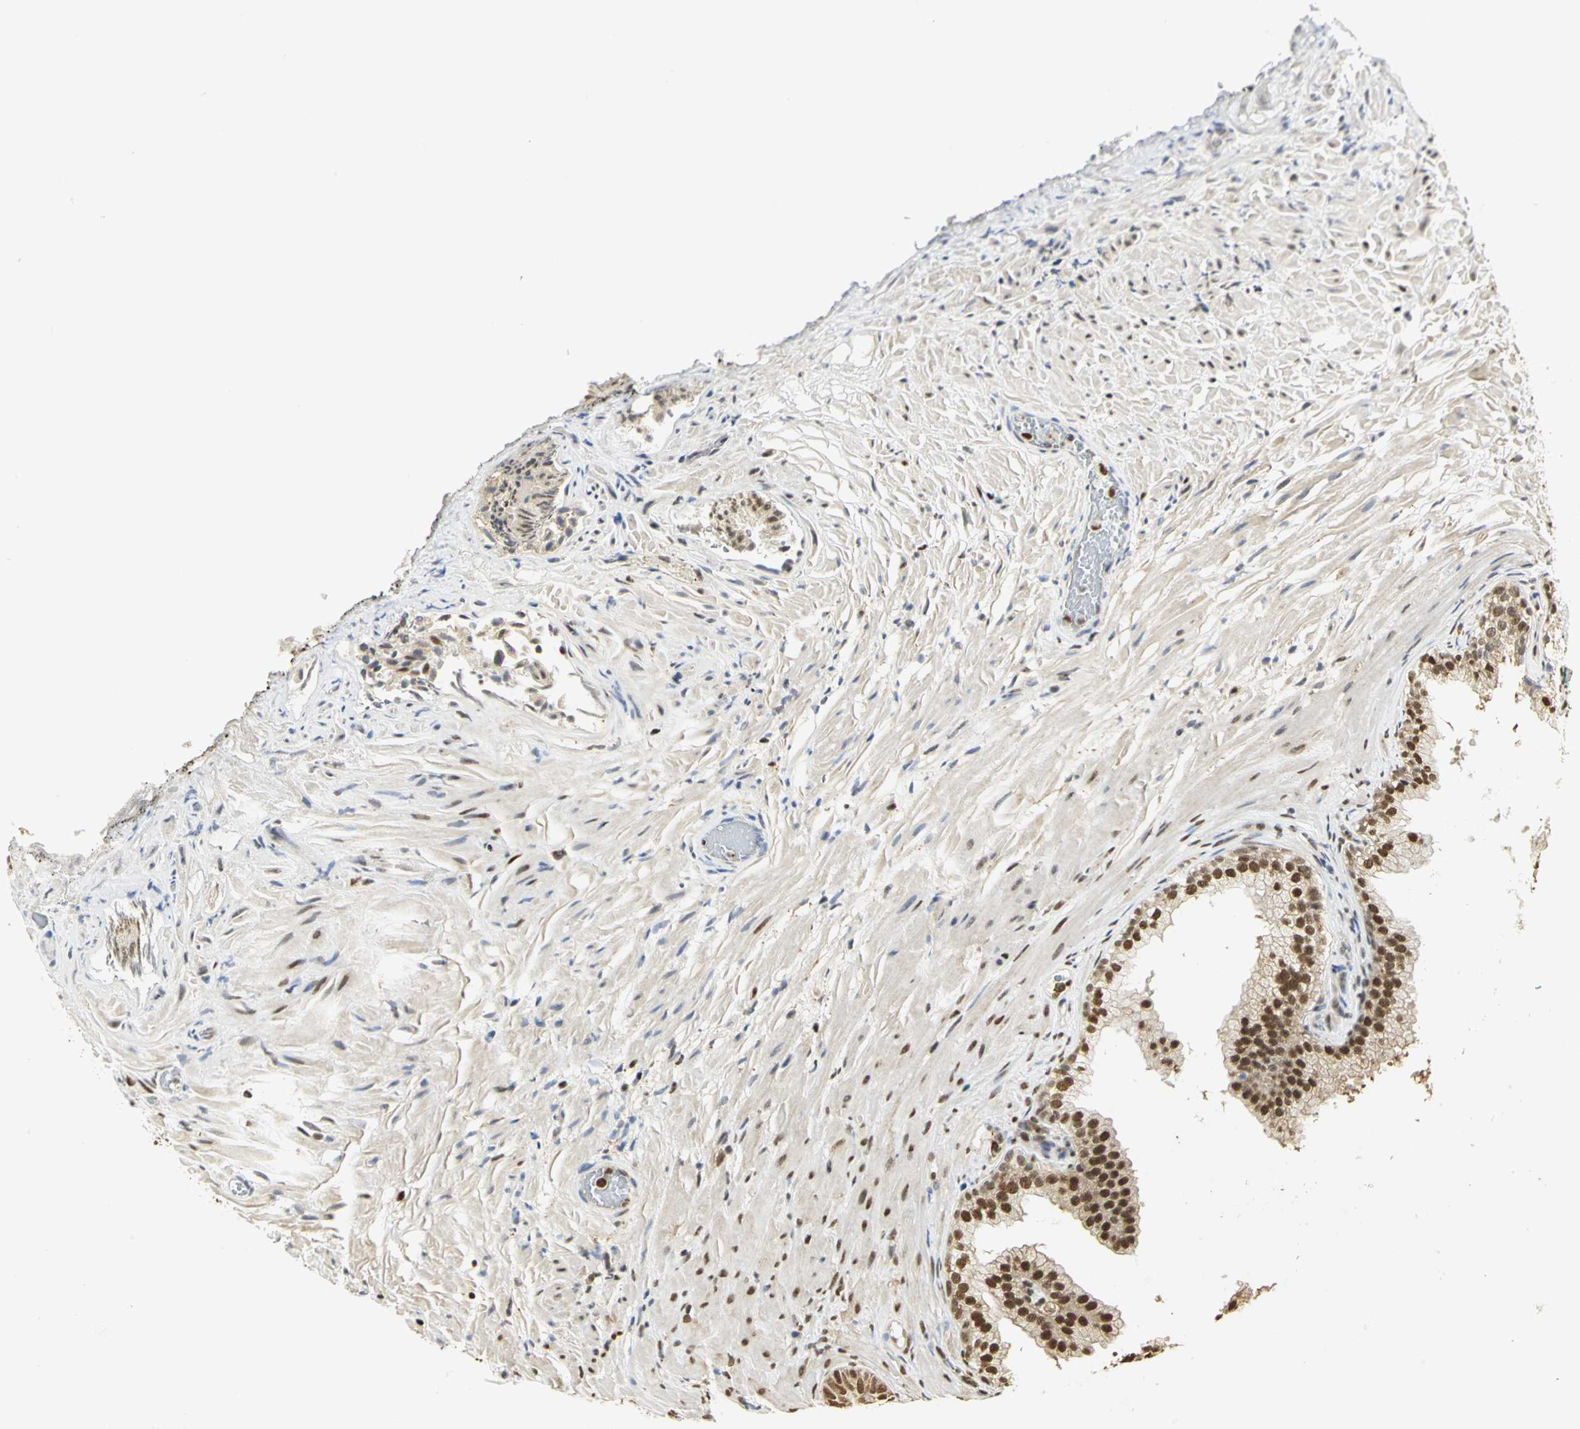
{"staining": {"intensity": "strong", "quantity": ">75%", "location": "nuclear"}, "tissue": "prostate", "cell_type": "Glandular cells", "image_type": "normal", "snomed": [{"axis": "morphology", "description": "Normal tissue, NOS"}, {"axis": "topography", "description": "Prostate"}], "caption": "An immunohistochemistry image of unremarkable tissue is shown. Protein staining in brown shows strong nuclear positivity in prostate within glandular cells.", "gene": "SET", "patient": {"sex": "male", "age": 76}}